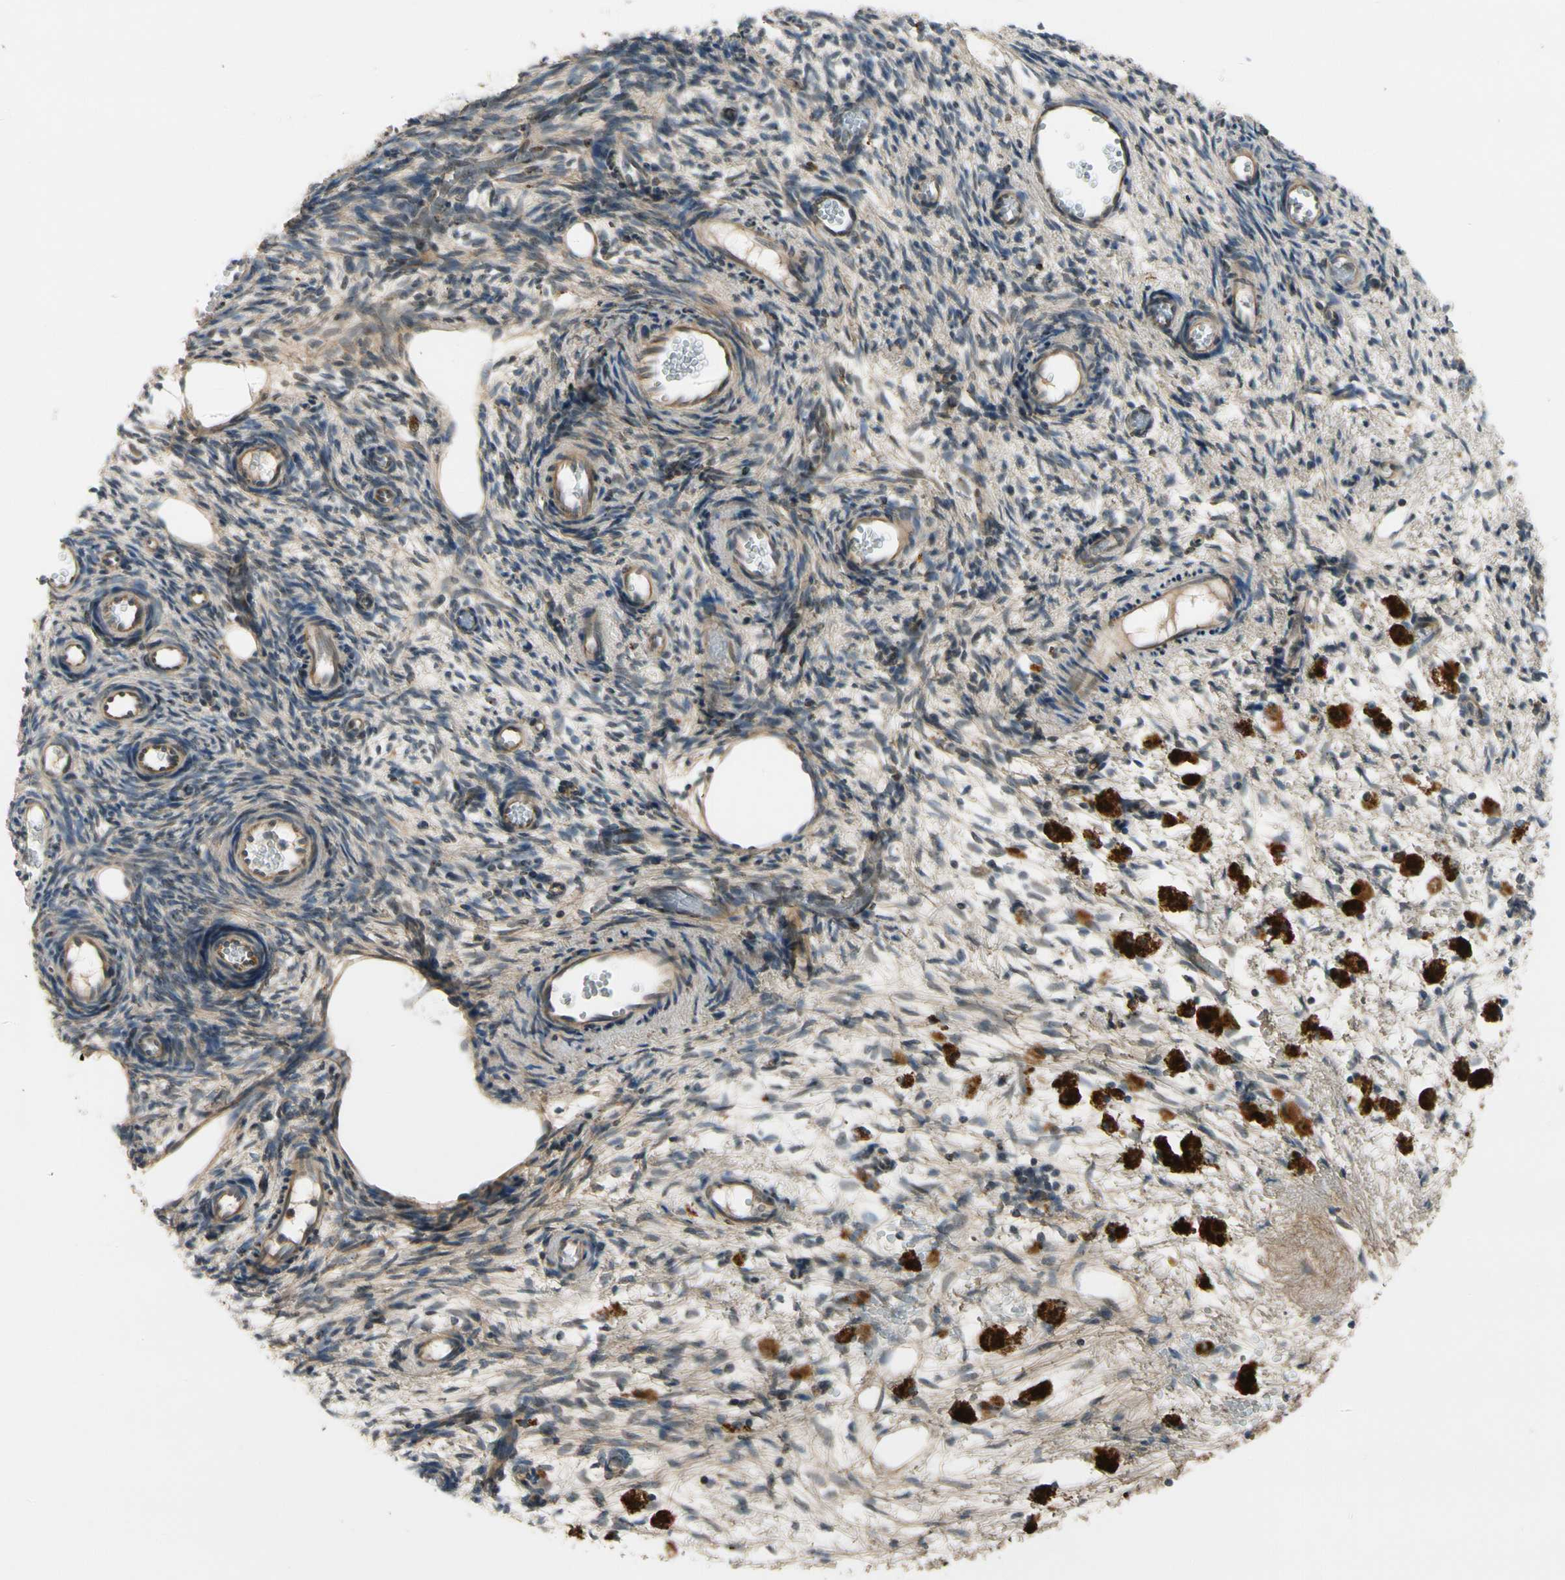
{"staining": {"intensity": "moderate", "quantity": ">75%", "location": "cytoplasmic/membranous"}, "tissue": "ovary", "cell_type": "Ovarian stroma cells", "image_type": "normal", "snomed": [{"axis": "morphology", "description": "Normal tissue, NOS"}, {"axis": "topography", "description": "Ovary"}], "caption": "The immunohistochemical stain labels moderate cytoplasmic/membranous positivity in ovarian stroma cells of normal ovary. (DAB (3,3'-diaminobenzidine) IHC with brightfield microscopy, high magnification).", "gene": "MST1R", "patient": {"sex": "female", "age": 35}}